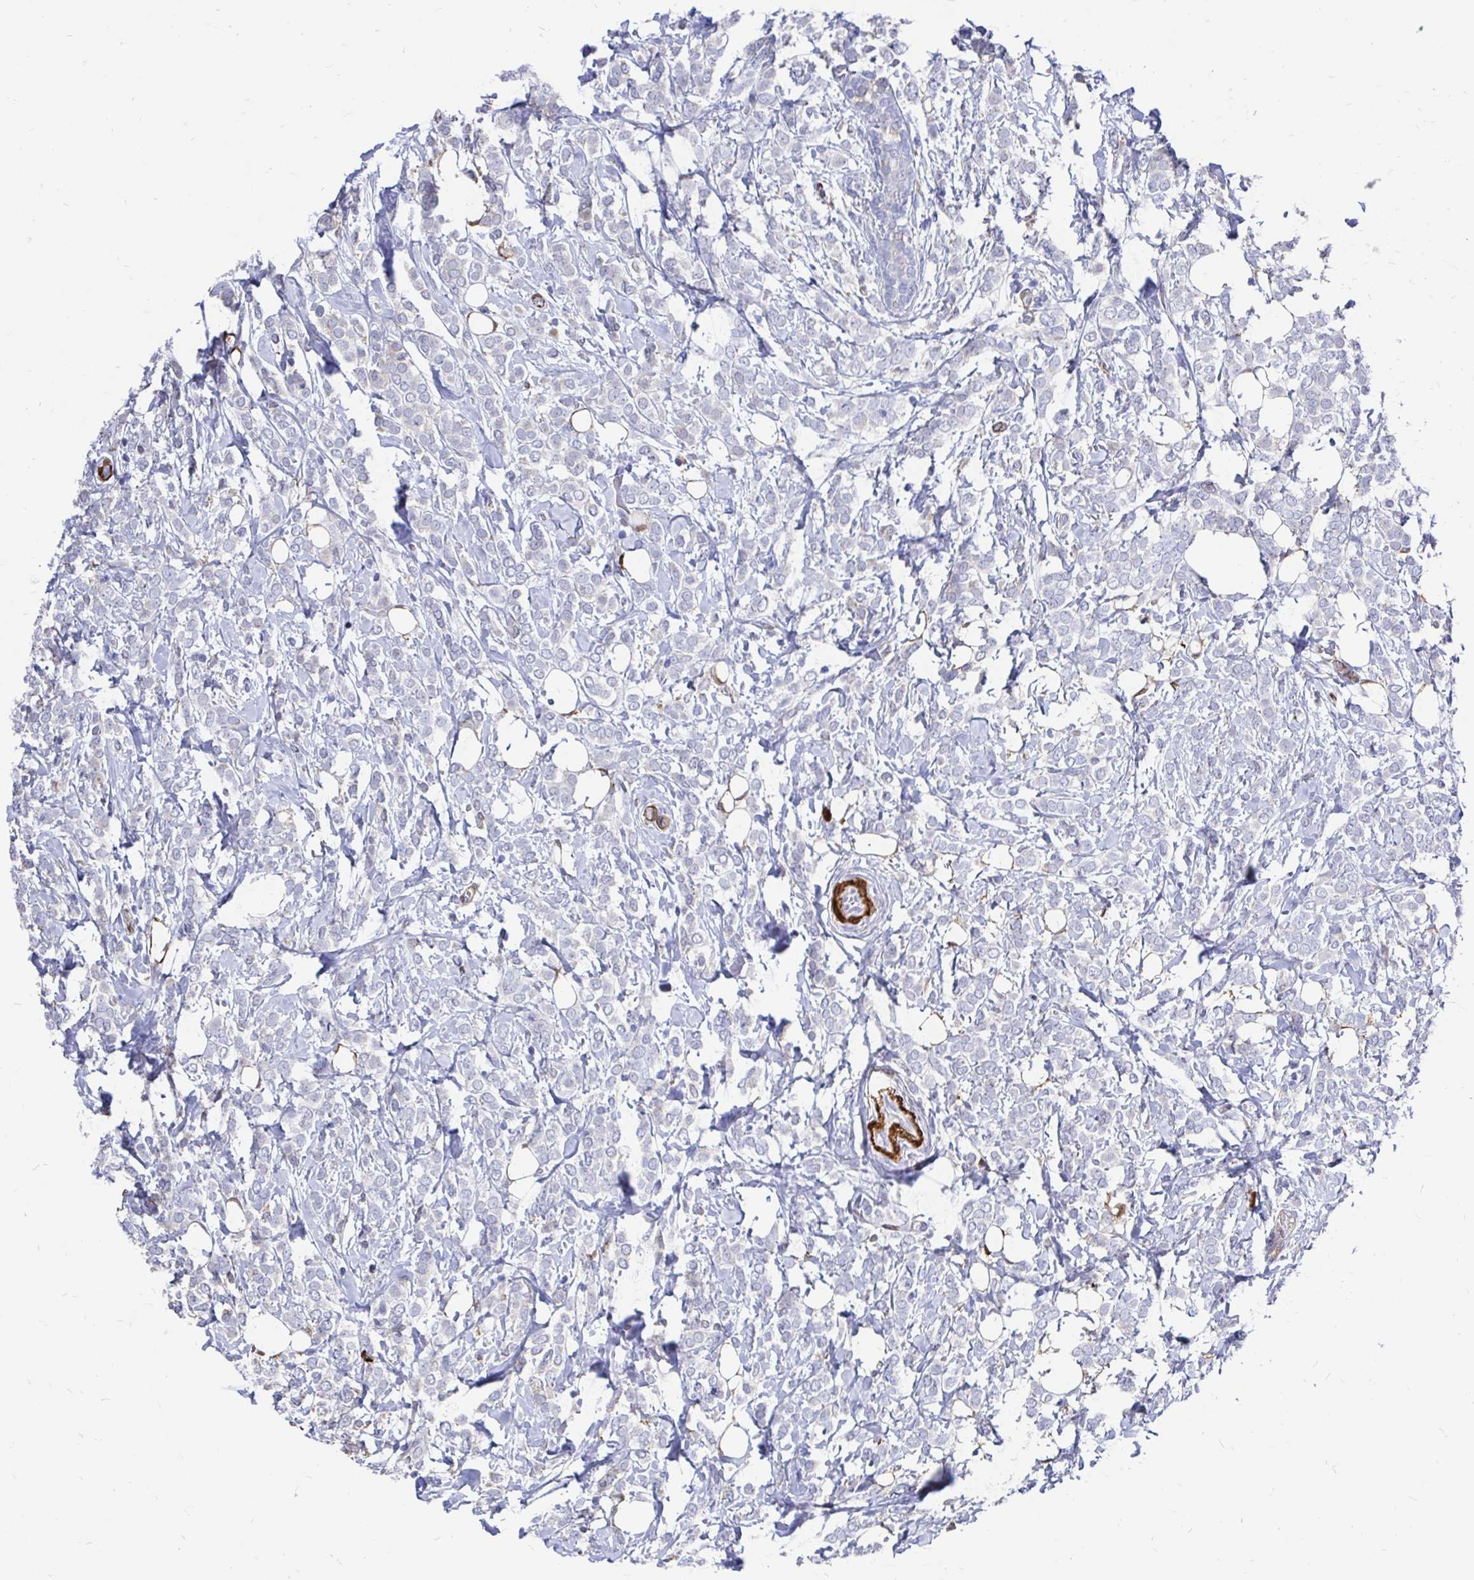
{"staining": {"intensity": "negative", "quantity": "none", "location": "none"}, "tissue": "breast cancer", "cell_type": "Tumor cells", "image_type": "cancer", "snomed": [{"axis": "morphology", "description": "Lobular carcinoma"}, {"axis": "topography", "description": "Breast"}], "caption": "High power microscopy histopathology image of an immunohistochemistry (IHC) histopathology image of lobular carcinoma (breast), revealing no significant staining in tumor cells. (Immunohistochemistry, brightfield microscopy, high magnification).", "gene": "CDKL1", "patient": {"sex": "female", "age": 49}}